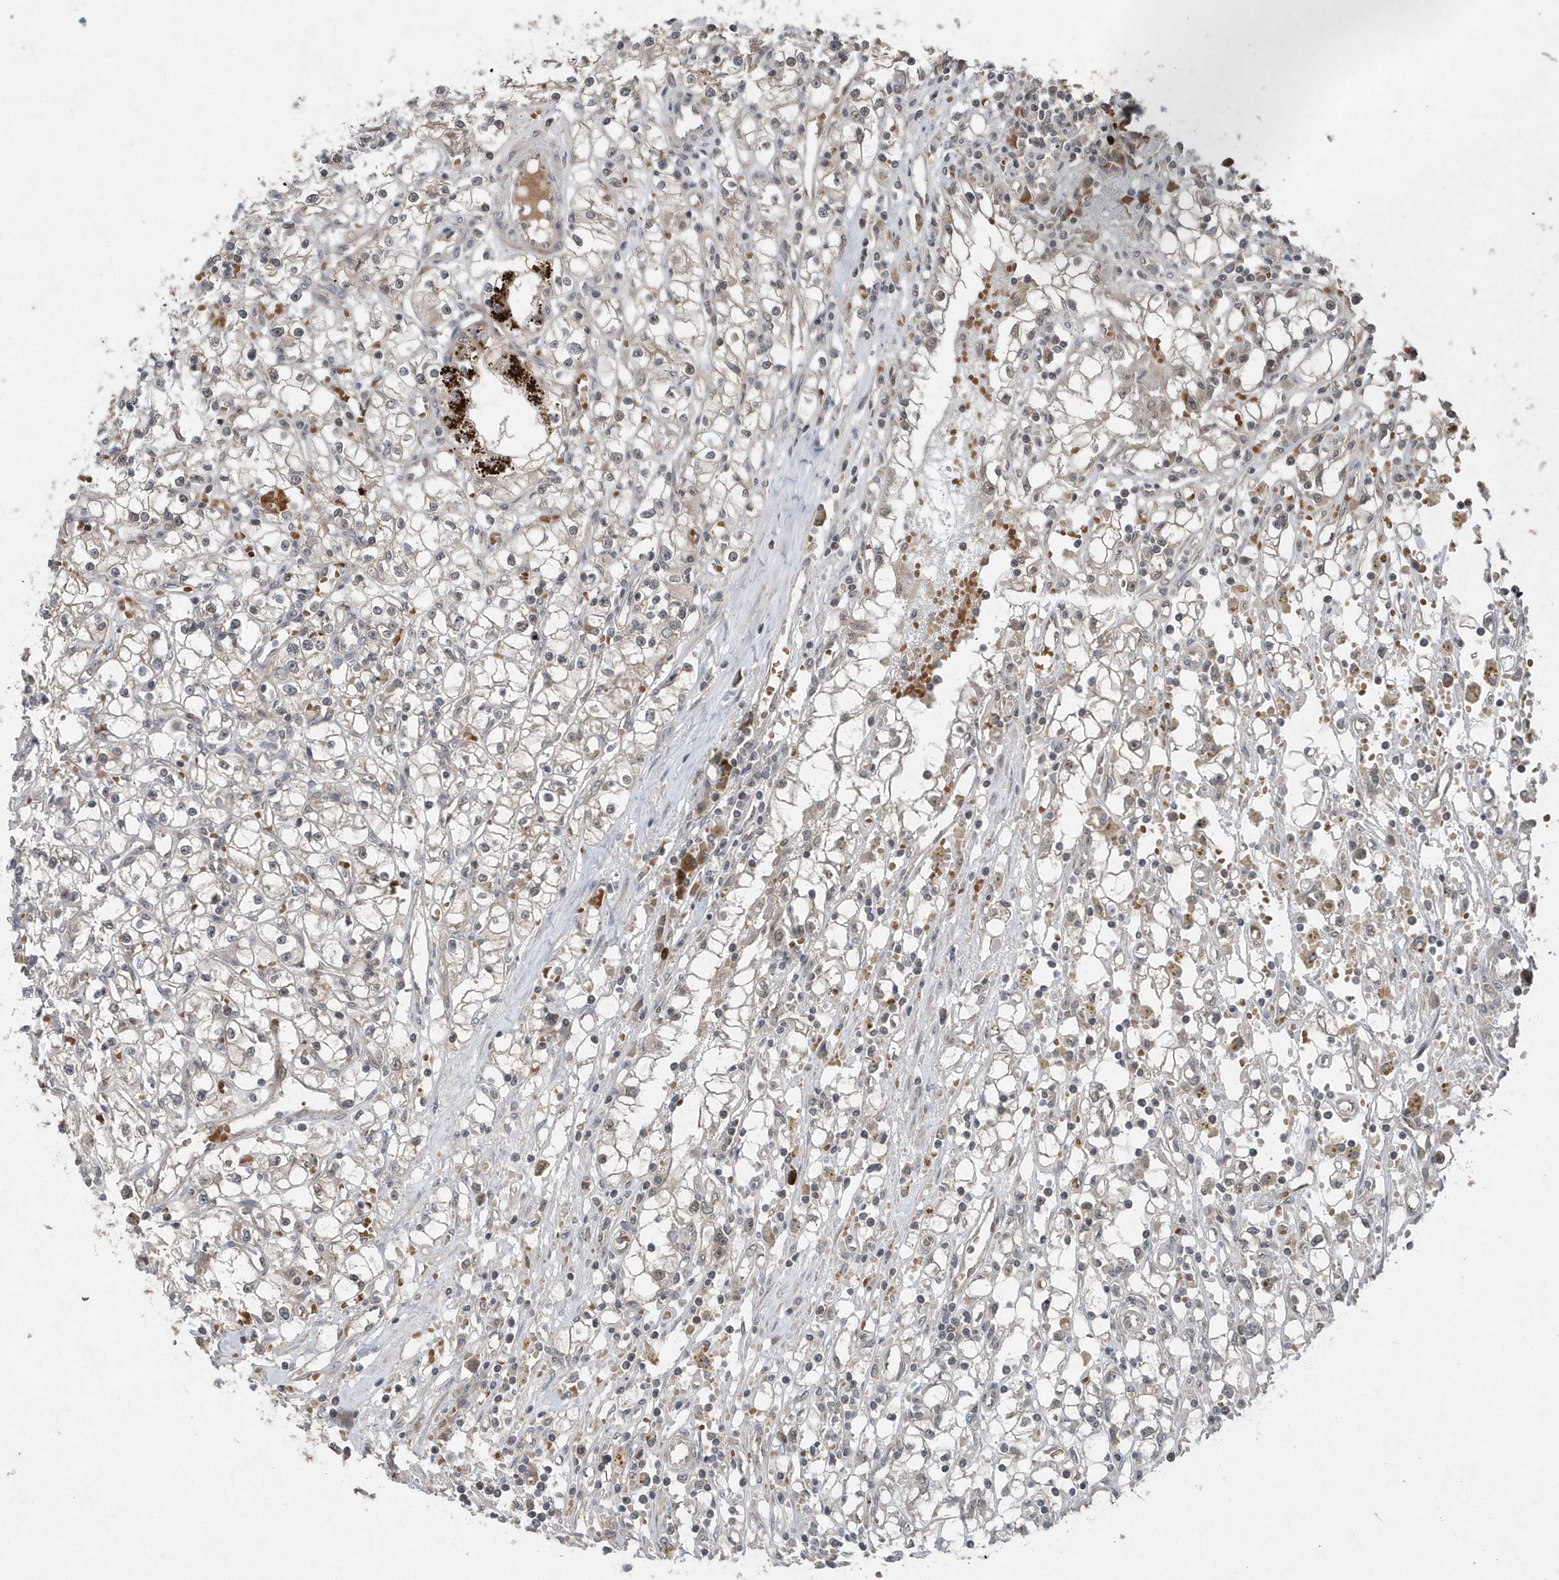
{"staining": {"intensity": "negative", "quantity": "none", "location": "none"}, "tissue": "renal cancer", "cell_type": "Tumor cells", "image_type": "cancer", "snomed": [{"axis": "morphology", "description": "Adenocarcinoma, NOS"}, {"axis": "topography", "description": "Kidney"}], "caption": "Renal cancer (adenocarcinoma) was stained to show a protein in brown. There is no significant staining in tumor cells.", "gene": "QTRT2", "patient": {"sex": "male", "age": 56}}